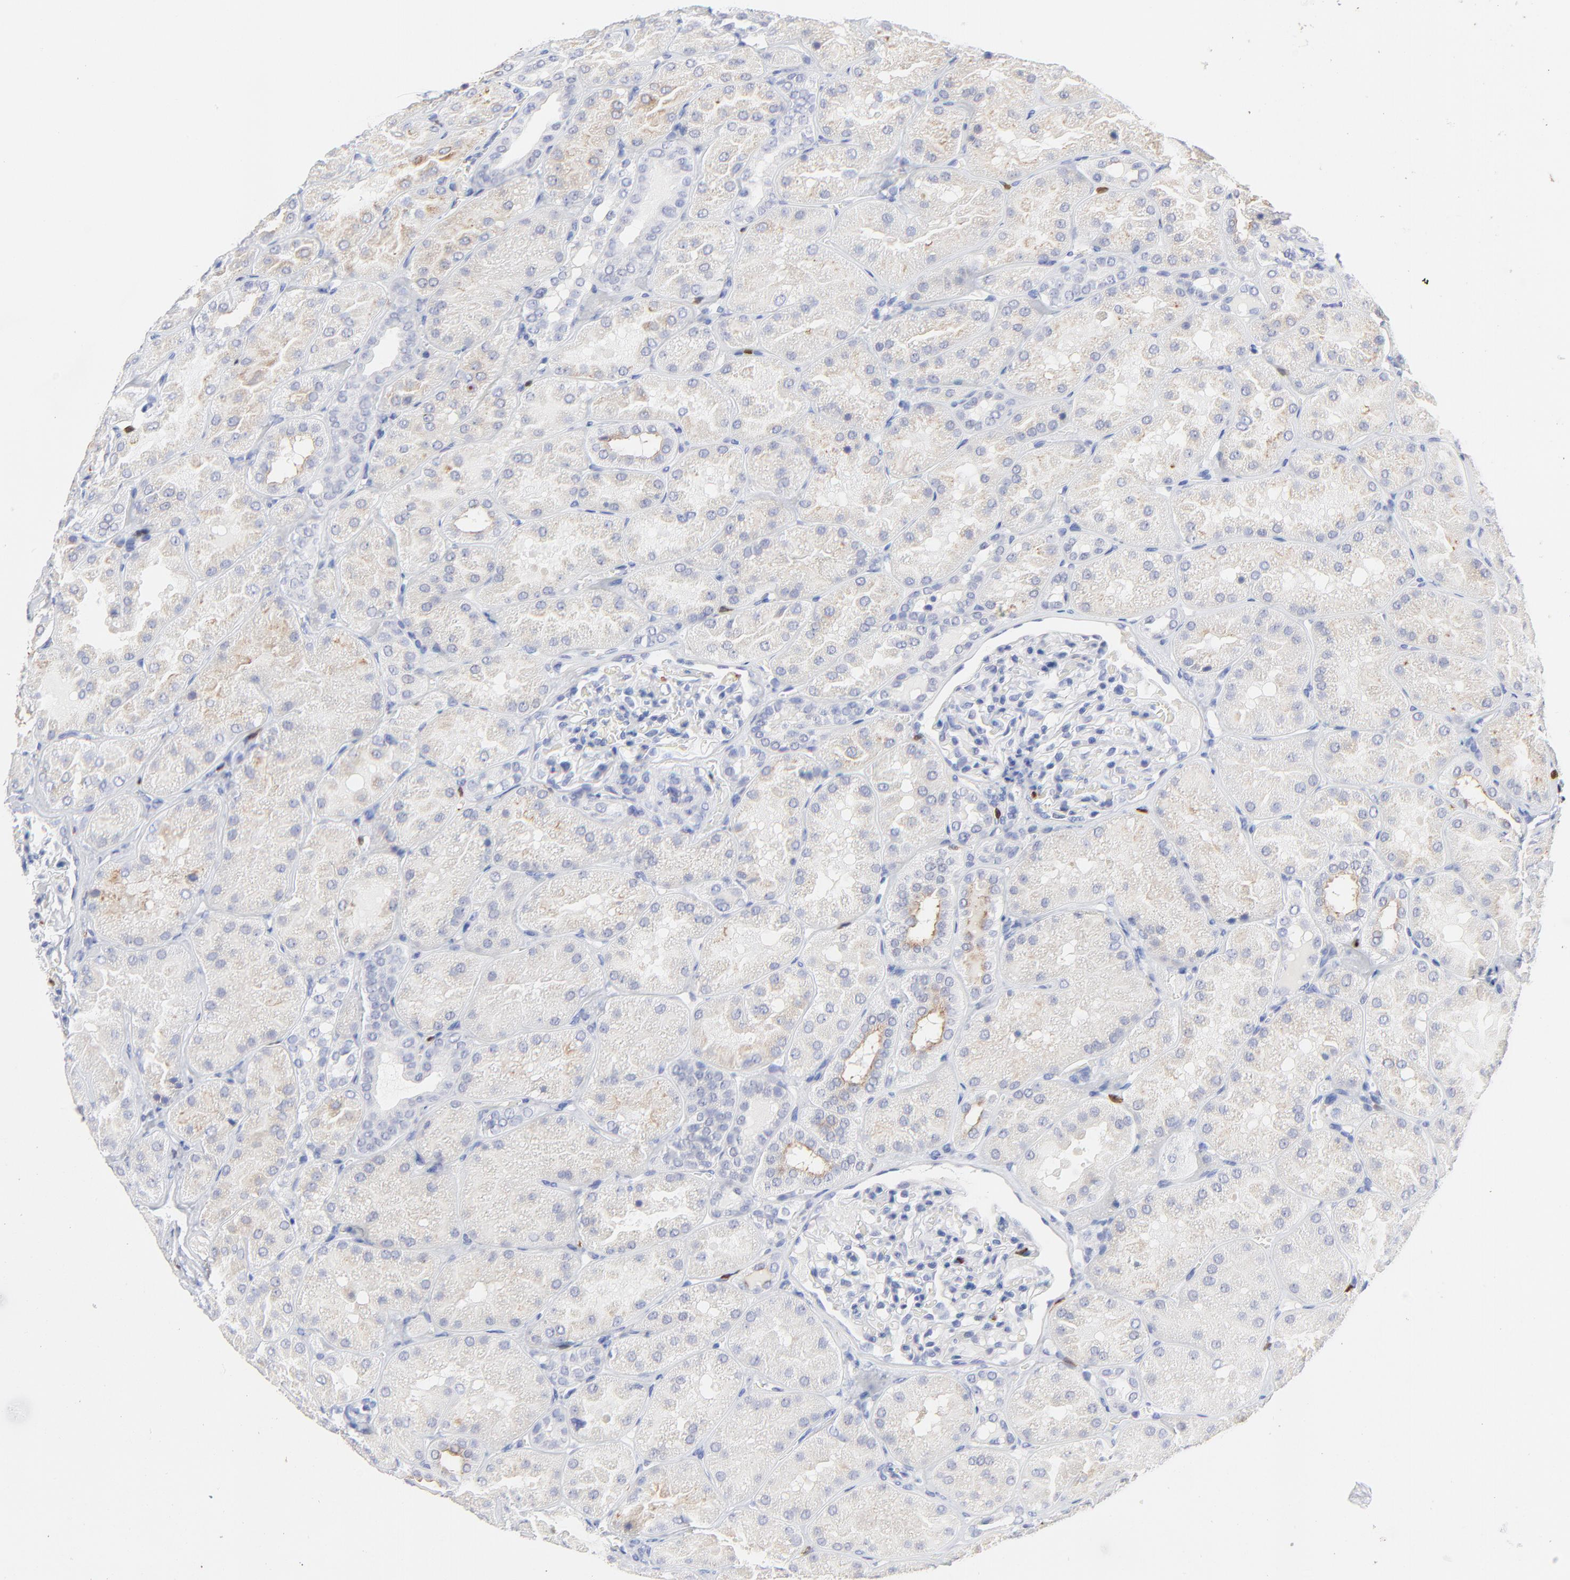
{"staining": {"intensity": "negative", "quantity": "none", "location": "none"}, "tissue": "kidney", "cell_type": "Cells in glomeruli", "image_type": "normal", "snomed": [{"axis": "morphology", "description": "Normal tissue, NOS"}, {"axis": "topography", "description": "Kidney"}], "caption": "Cells in glomeruli are negative for brown protein staining in normal kidney. The staining was performed using DAB (3,3'-diaminobenzidine) to visualize the protein expression in brown, while the nuclei were stained in blue with hematoxylin (Magnification: 20x).", "gene": "ZAP70", "patient": {"sex": "male", "age": 28}}